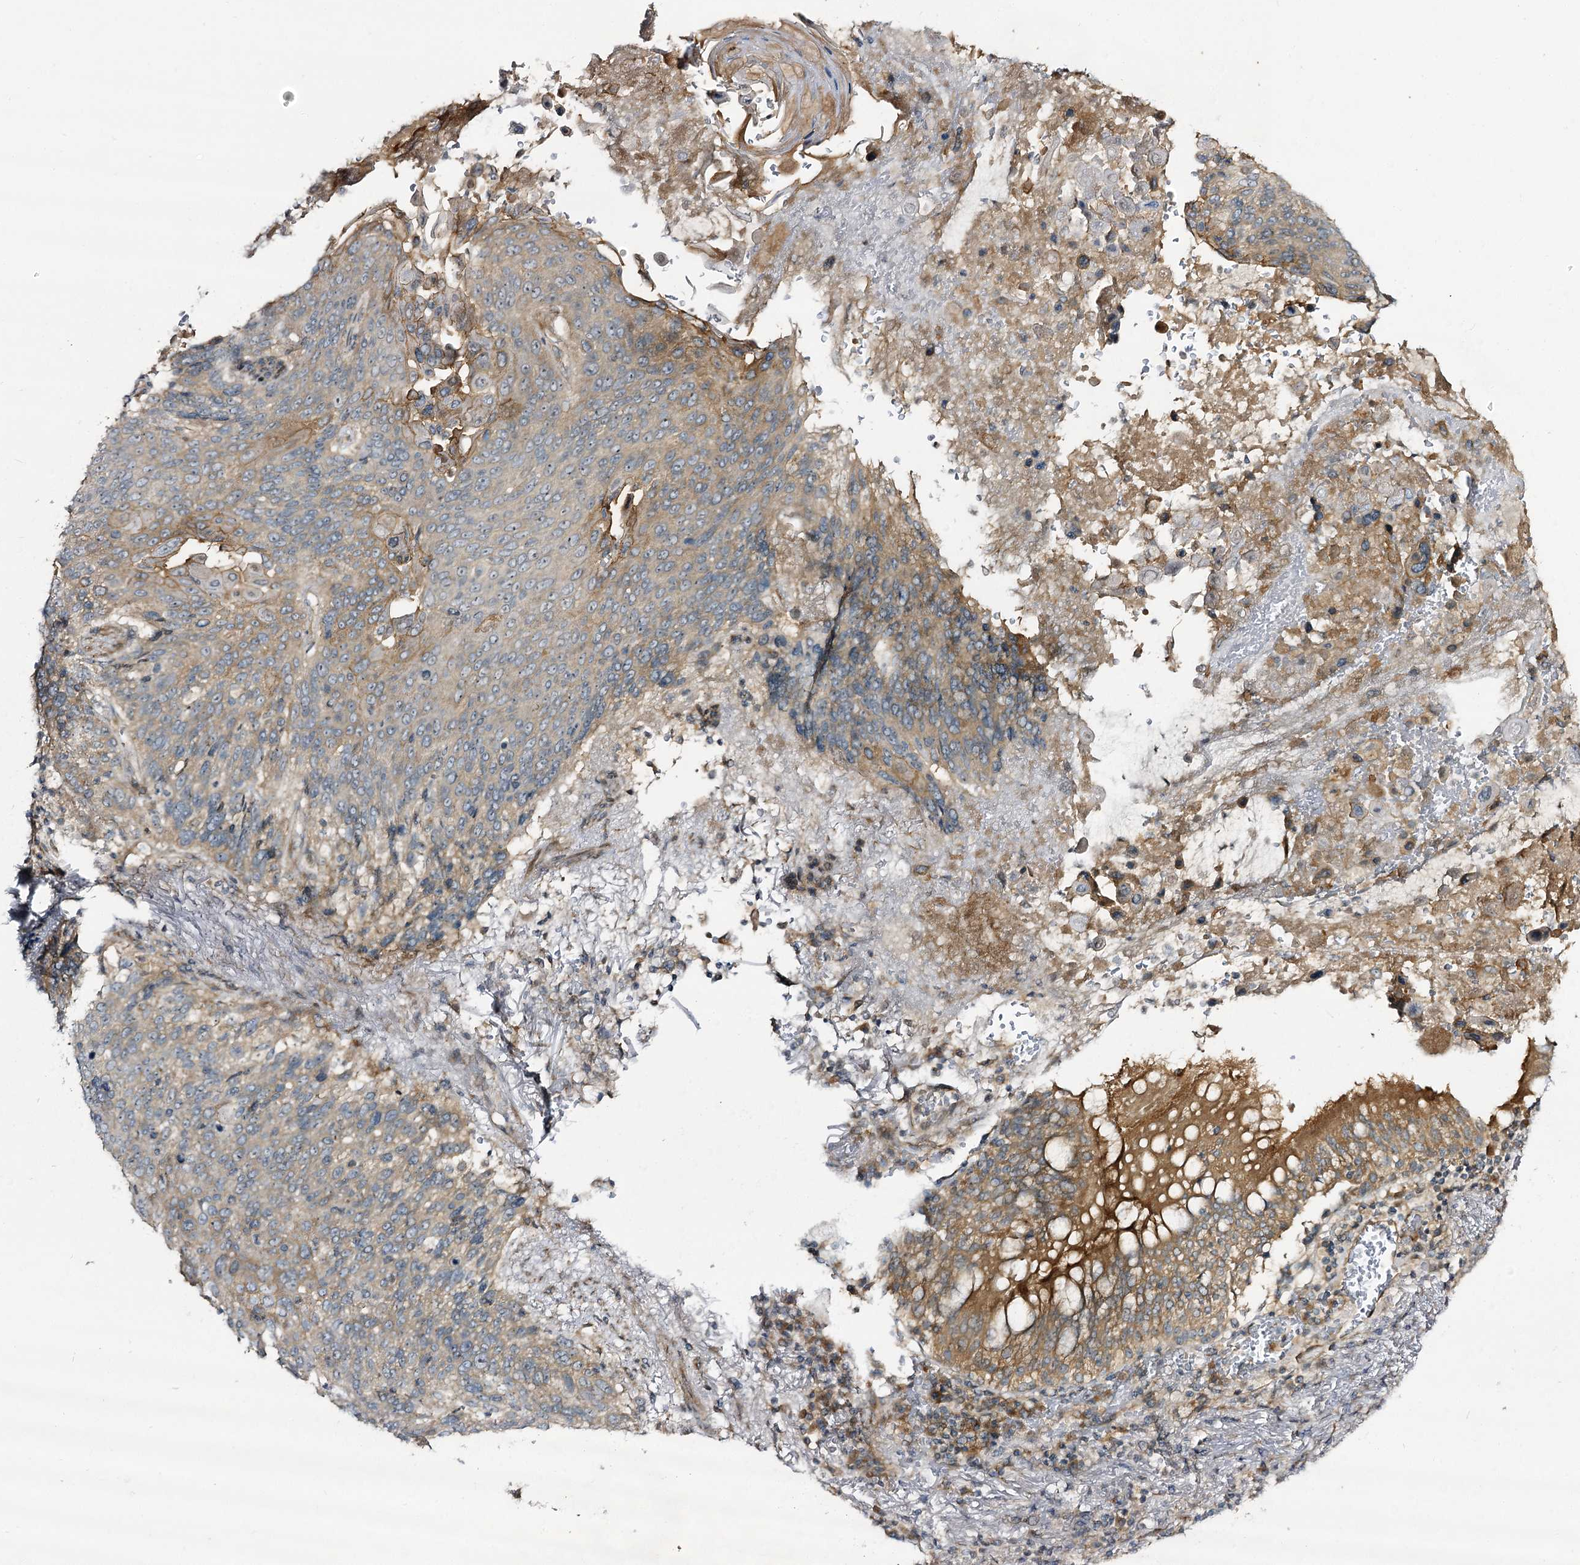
{"staining": {"intensity": "moderate", "quantity": "25%-75%", "location": "cytoplasmic/membranous"}, "tissue": "lung cancer", "cell_type": "Tumor cells", "image_type": "cancer", "snomed": [{"axis": "morphology", "description": "Squamous cell carcinoma, NOS"}, {"axis": "topography", "description": "Lung"}], "caption": "A micrograph of lung squamous cell carcinoma stained for a protein reveals moderate cytoplasmic/membranous brown staining in tumor cells.", "gene": "C11orf80", "patient": {"sex": "male", "age": 66}}